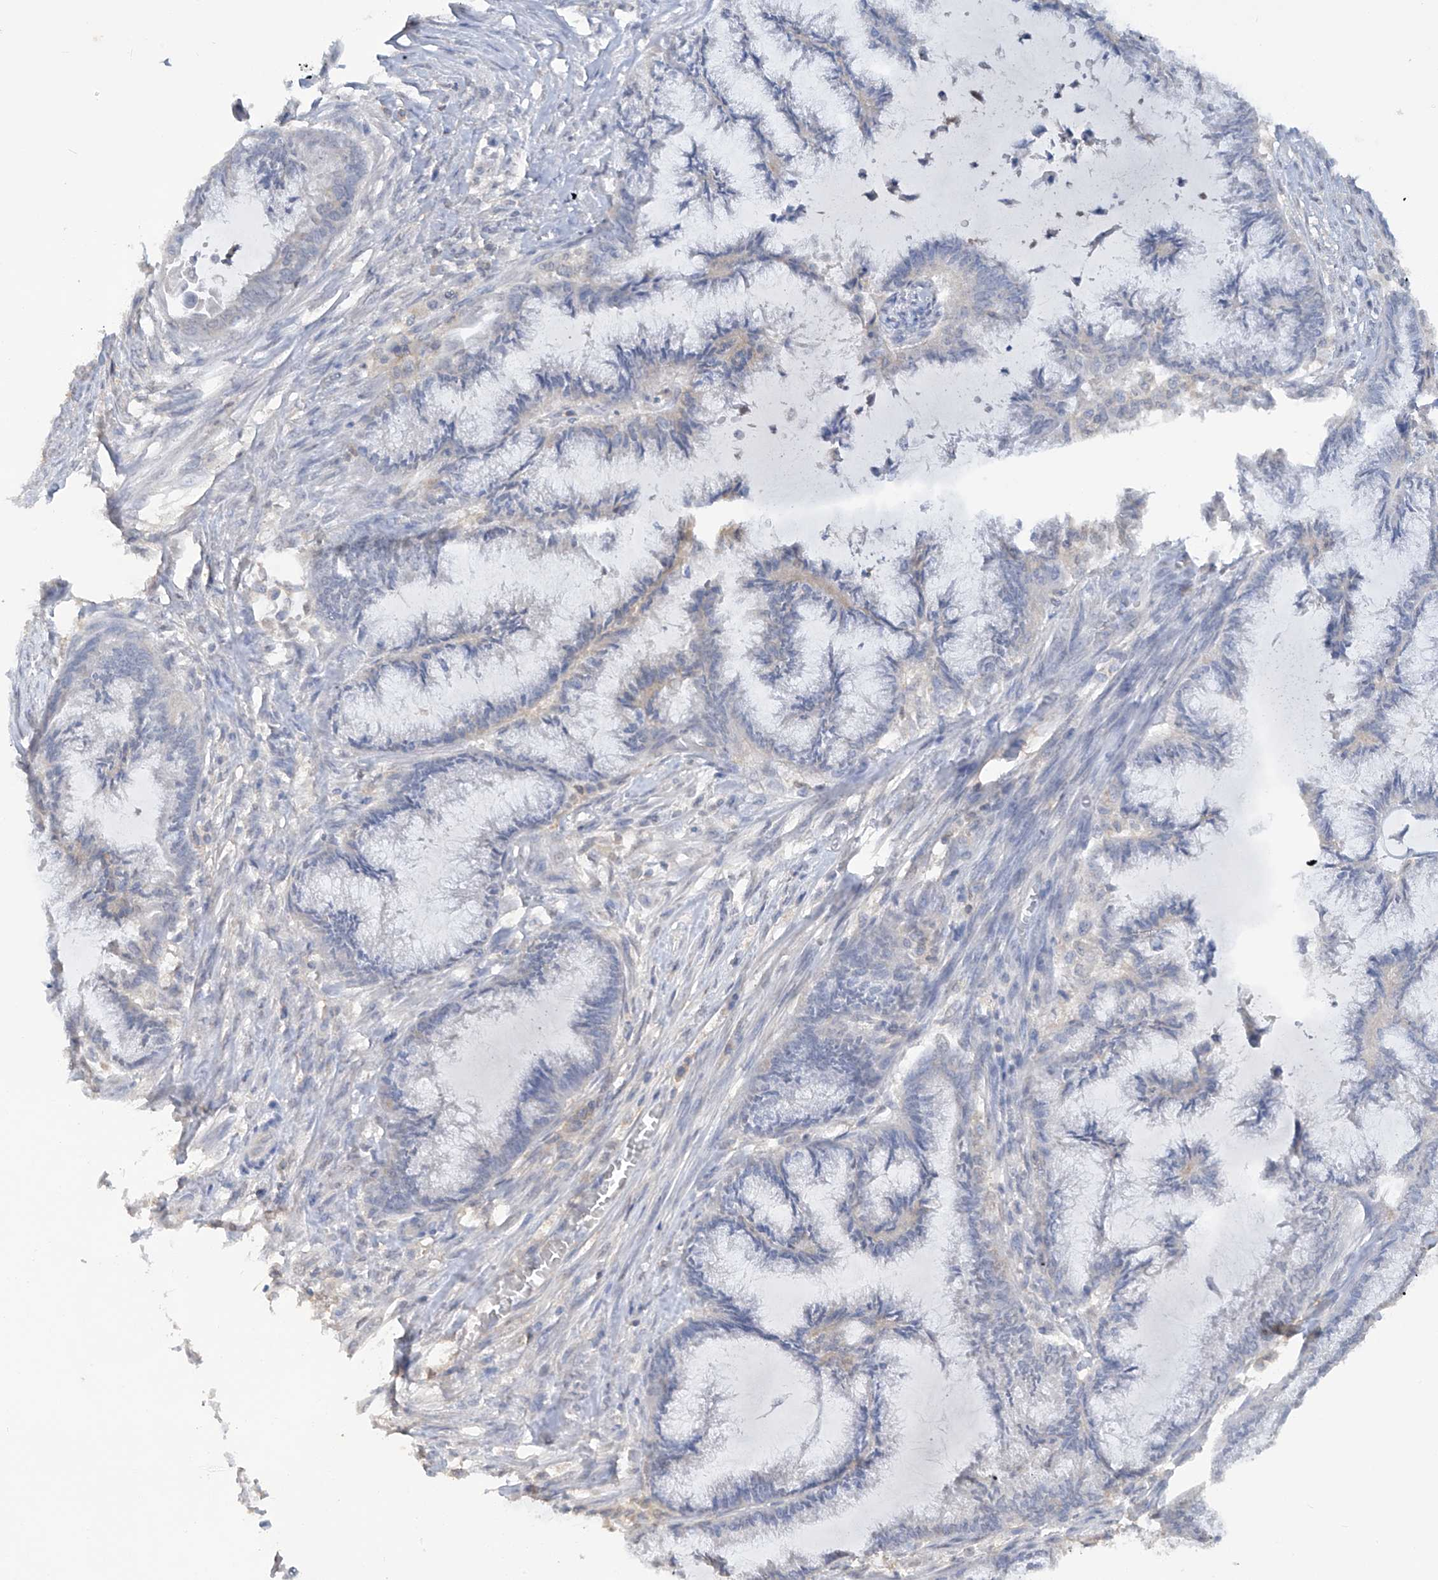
{"staining": {"intensity": "negative", "quantity": "none", "location": "none"}, "tissue": "endometrial cancer", "cell_type": "Tumor cells", "image_type": "cancer", "snomed": [{"axis": "morphology", "description": "Adenocarcinoma, NOS"}, {"axis": "topography", "description": "Endometrium"}], "caption": "The image reveals no significant expression in tumor cells of endometrial cancer.", "gene": "HAS3", "patient": {"sex": "female", "age": 86}}